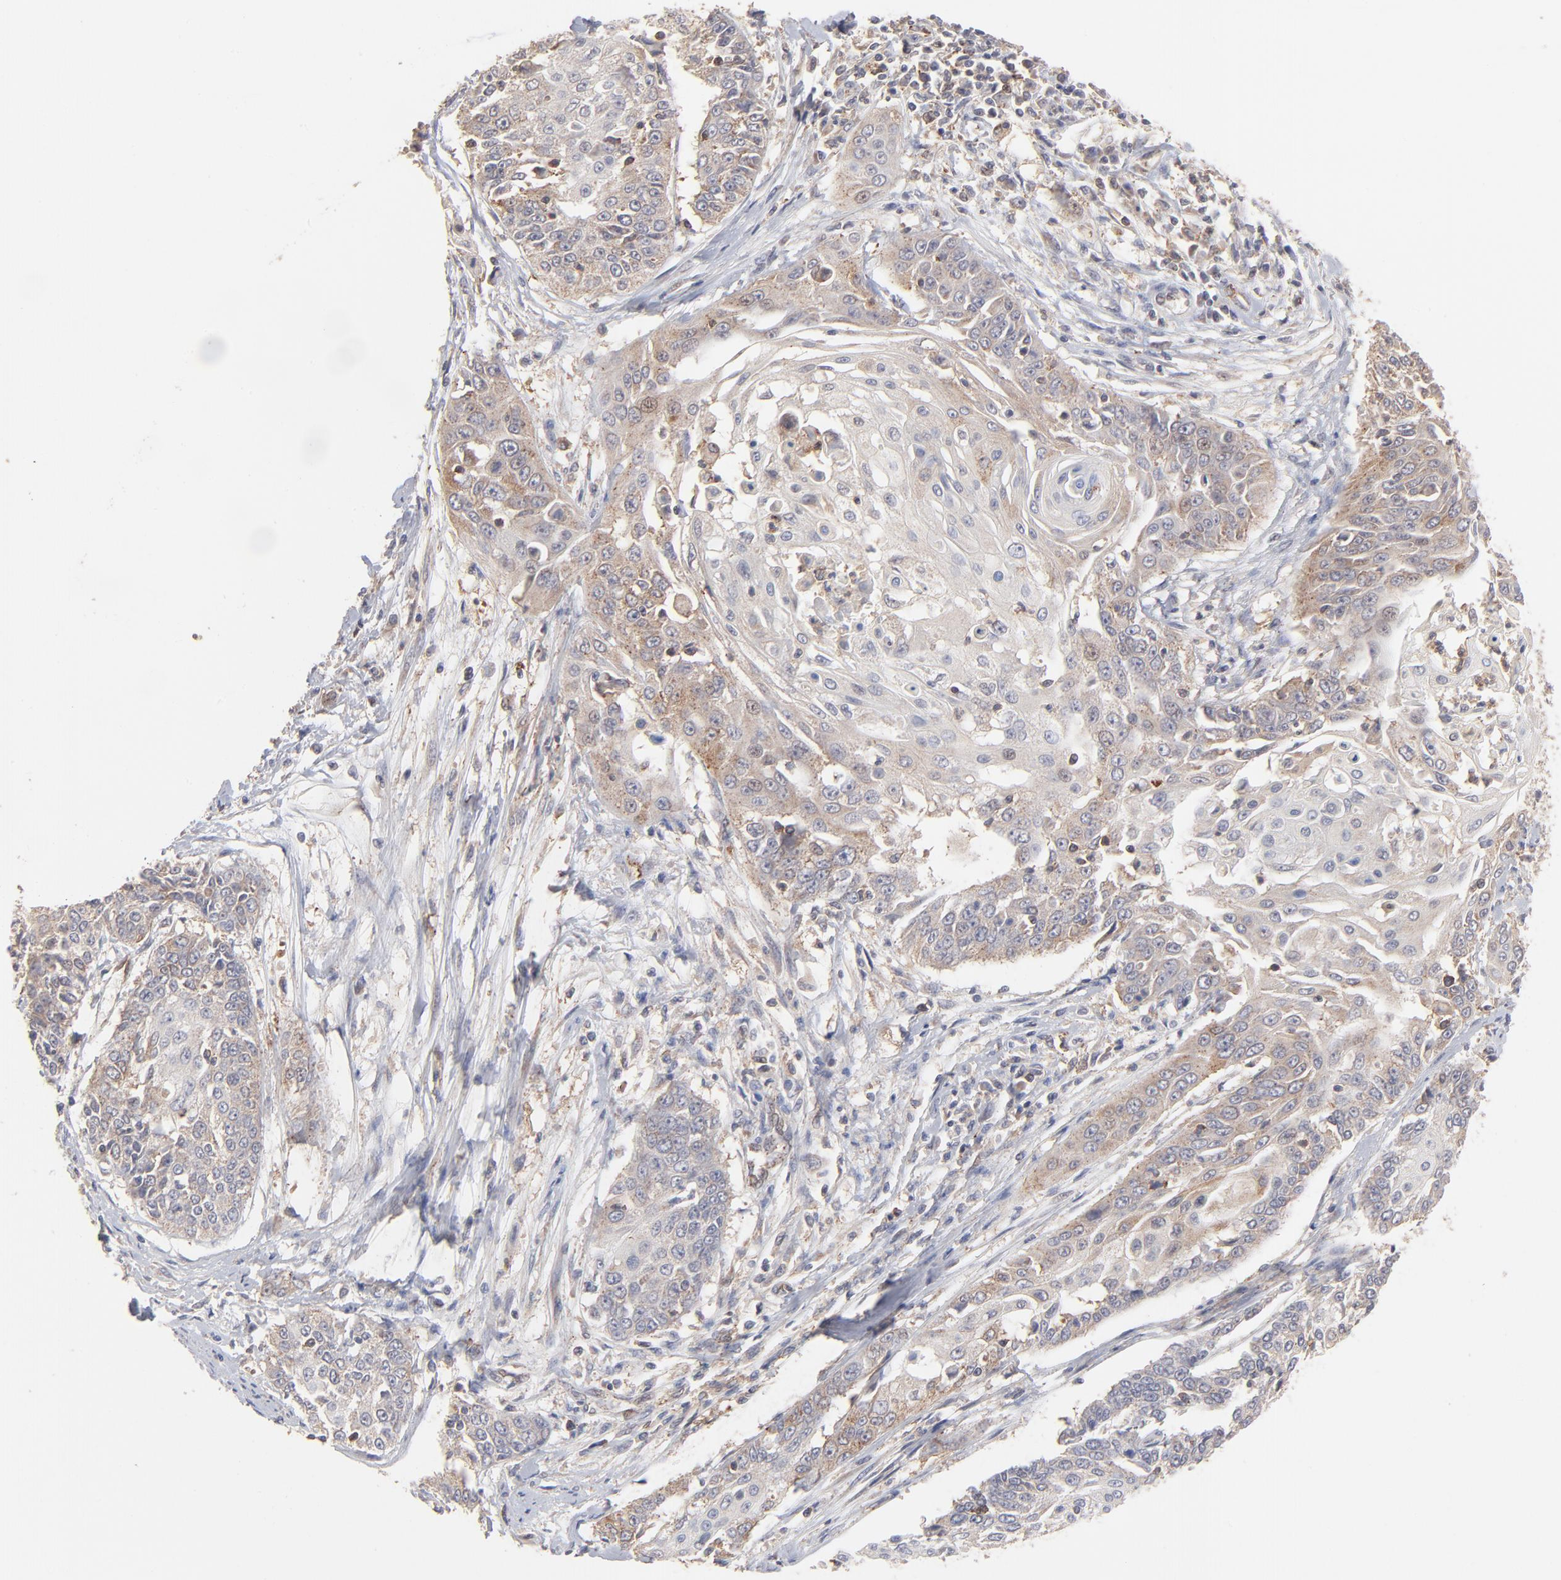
{"staining": {"intensity": "weak", "quantity": ">75%", "location": "cytoplasmic/membranous"}, "tissue": "cervical cancer", "cell_type": "Tumor cells", "image_type": "cancer", "snomed": [{"axis": "morphology", "description": "Squamous cell carcinoma, NOS"}, {"axis": "topography", "description": "Cervix"}], "caption": "Protein positivity by immunohistochemistry (IHC) demonstrates weak cytoplasmic/membranous positivity in about >75% of tumor cells in cervical cancer. Using DAB (brown) and hematoxylin (blue) stains, captured at high magnification using brightfield microscopy.", "gene": "IVNS1ABP", "patient": {"sex": "female", "age": 64}}